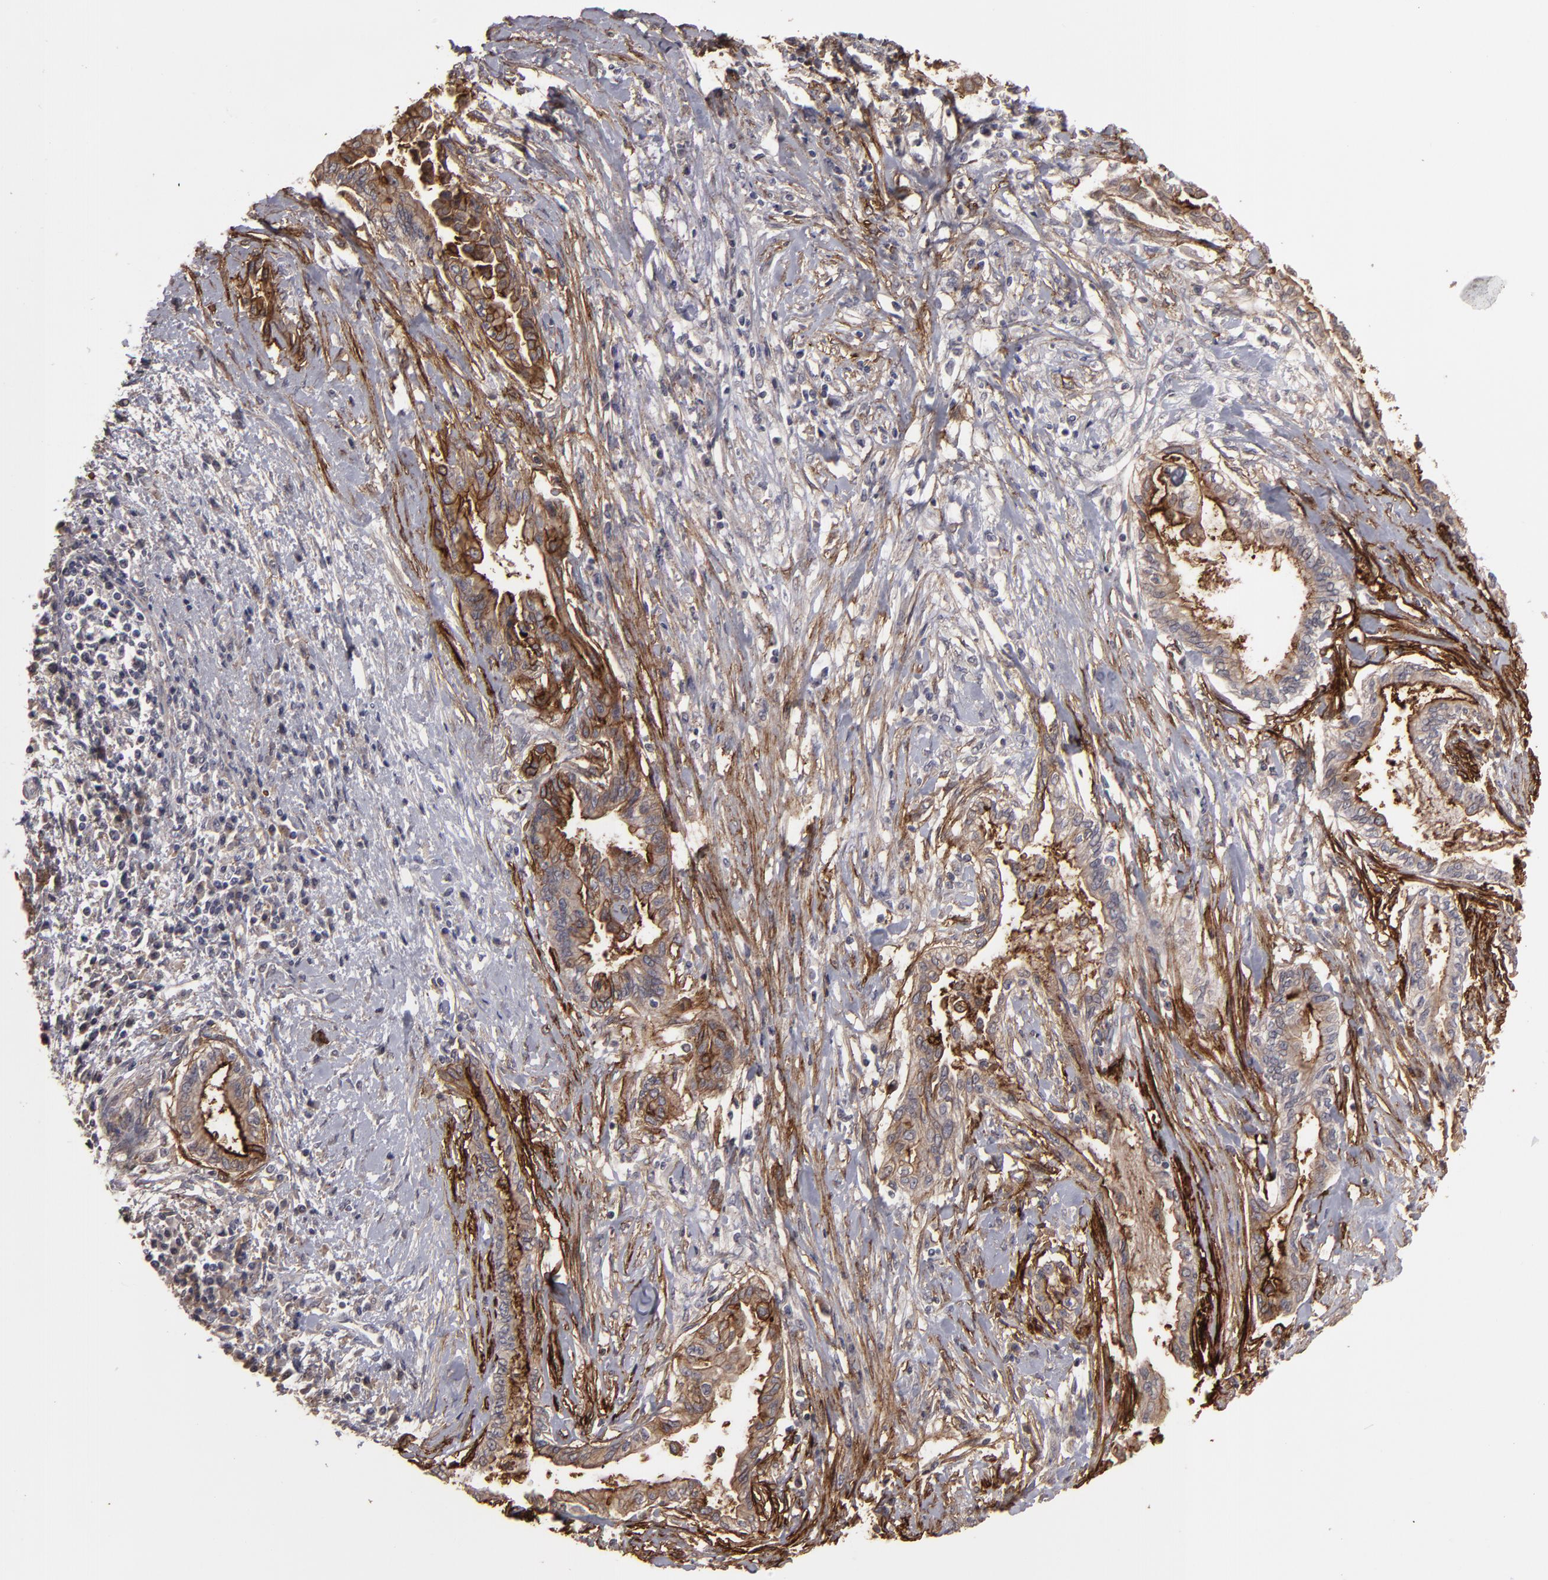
{"staining": {"intensity": "strong", "quantity": ">75%", "location": "cytoplasmic/membranous"}, "tissue": "pancreatic cancer", "cell_type": "Tumor cells", "image_type": "cancer", "snomed": [{"axis": "morphology", "description": "Adenocarcinoma, NOS"}, {"axis": "topography", "description": "Pancreas"}], "caption": "Human pancreatic cancer stained for a protein (brown) reveals strong cytoplasmic/membranous positive expression in approximately >75% of tumor cells.", "gene": "CD55", "patient": {"sex": "female", "age": 64}}